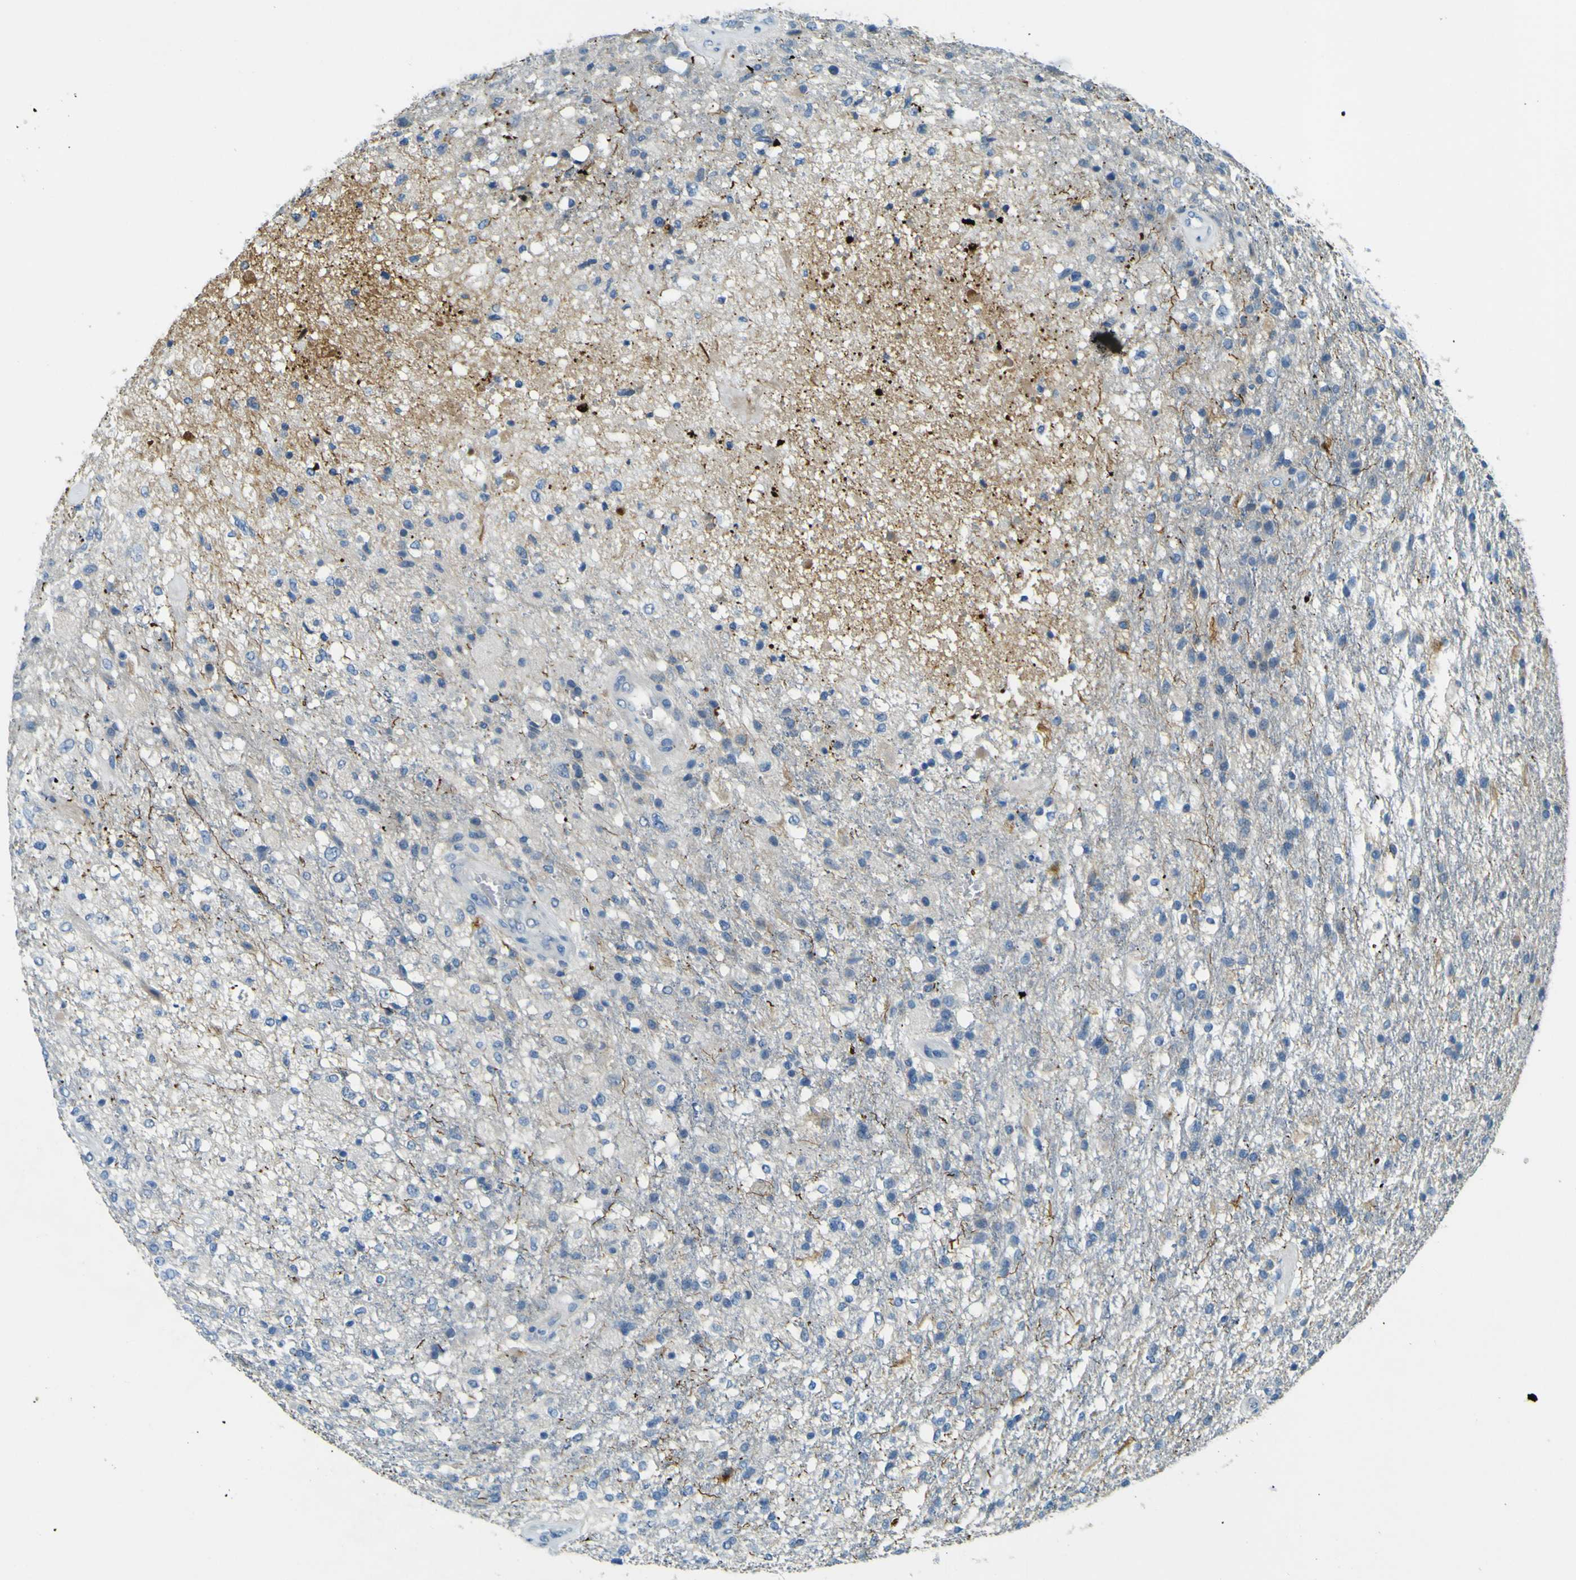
{"staining": {"intensity": "negative", "quantity": "none", "location": "none"}, "tissue": "glioma", "cell_type": "Tumor cells", "image_type": "cancer", "snomed": [{"axis": "morphology", "description": "Normal tissue, NOS"}, {"axis": "morphology", "description": "Glioma, malignant, High grade"}, {"axis": "topography", "description": "Cerebral cortex"}], "caption": "Photomicrograph shows no significant protein staining in tumor cells of glioma.", "gene": "SORCS1", "patient": {"sex": "male", "age": 77}}